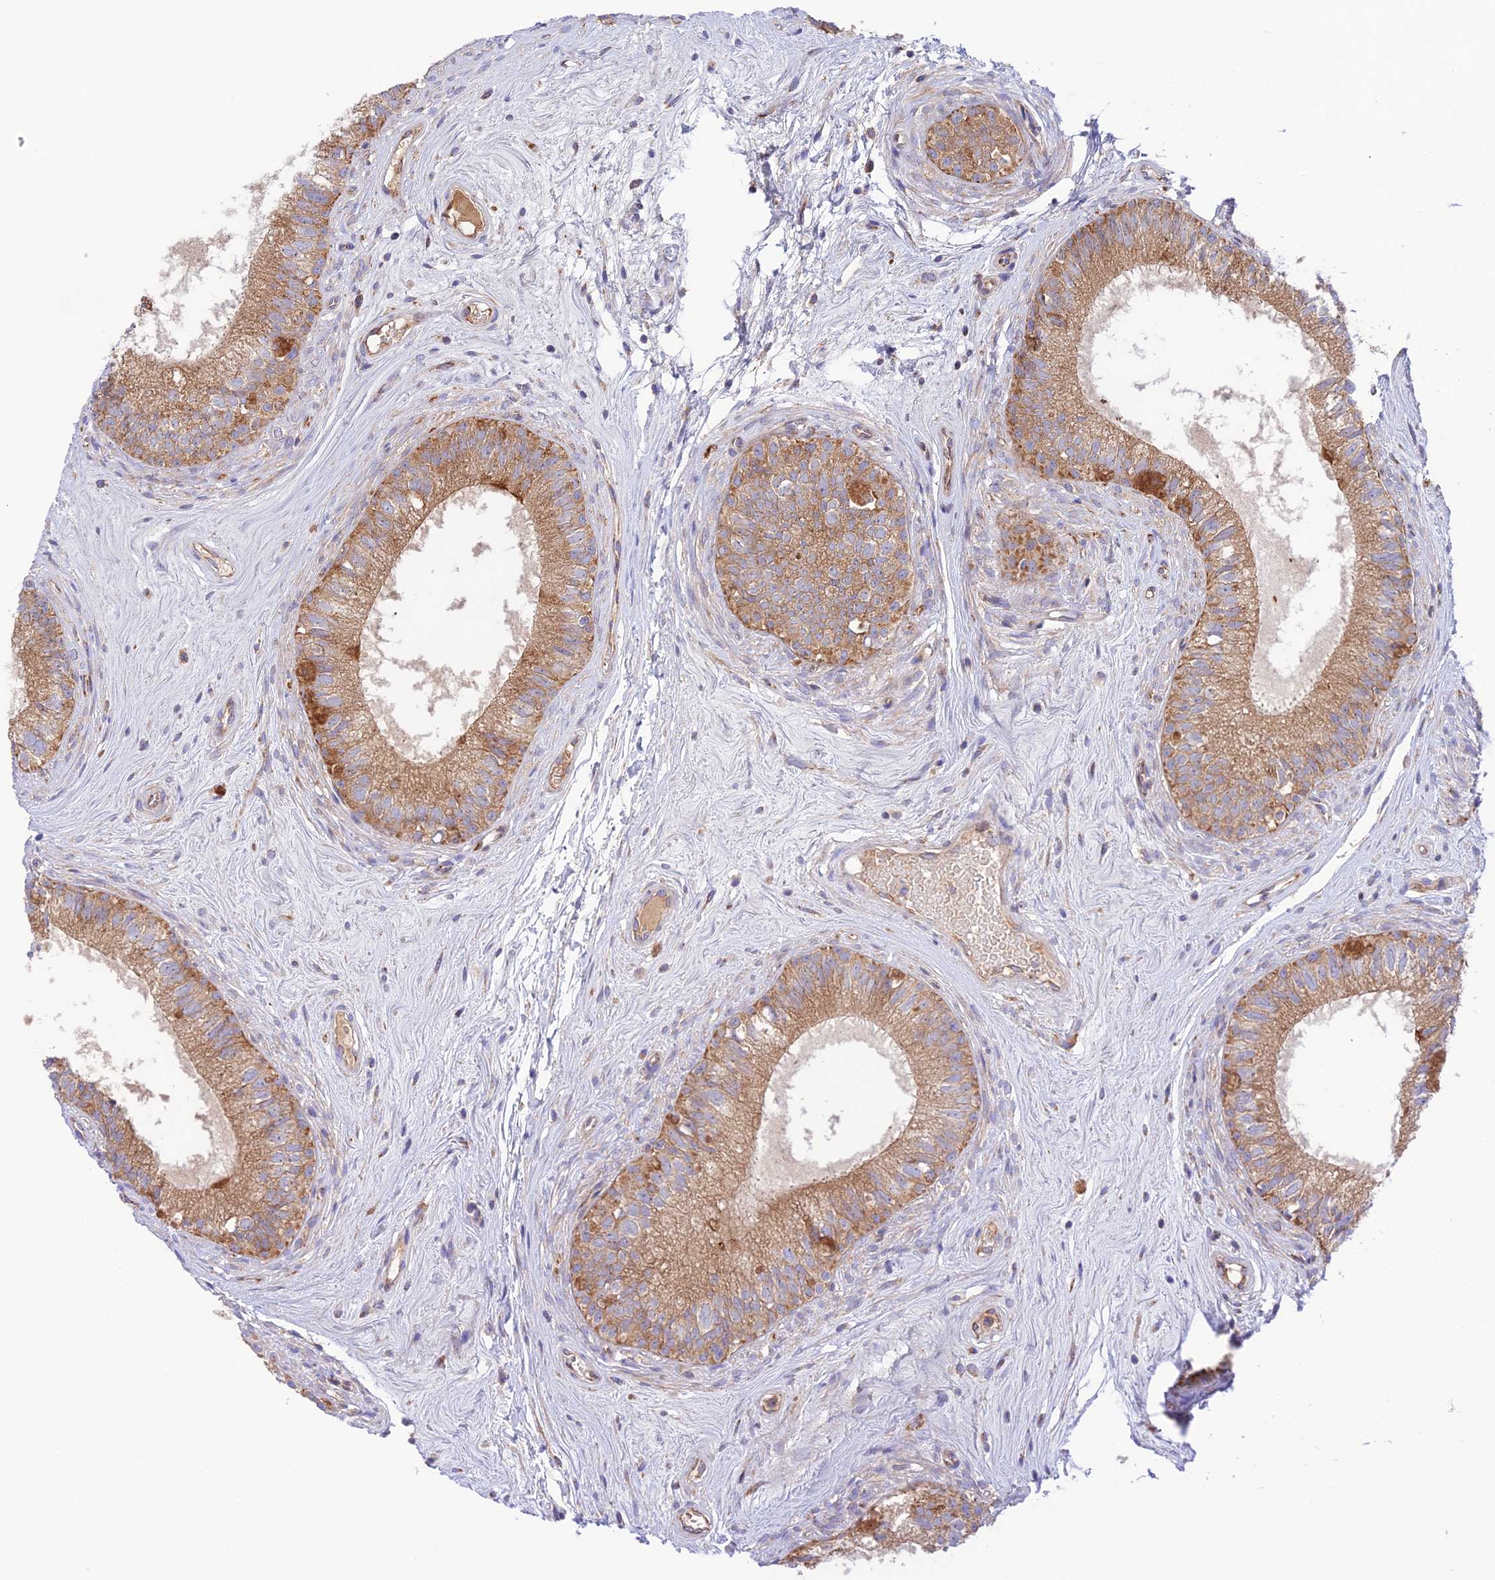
{"staining": {"intensity": "moderate", "quantity": ">75%", "location": "cytoplasmic/membranous"}, "tissue": "epididymis", "cell_type": "Glandular cells", "image_type": "normal", "snomed": [{"axis": "morphology", "description": "Normal tissue, NOS"}, {"axis": "topography", "description": "Epididymis"}], "caption": "The photomicrograph demonstrates a brown stain indicating the presence of a protein in the cytoplasmic/membranous of glandular cells in epididymis. Ihc stains the protein of interest in brown and the nuclei are stained blue.", "gene": "UAP1L1", "patient": {"sex": "male", "age": 71}}